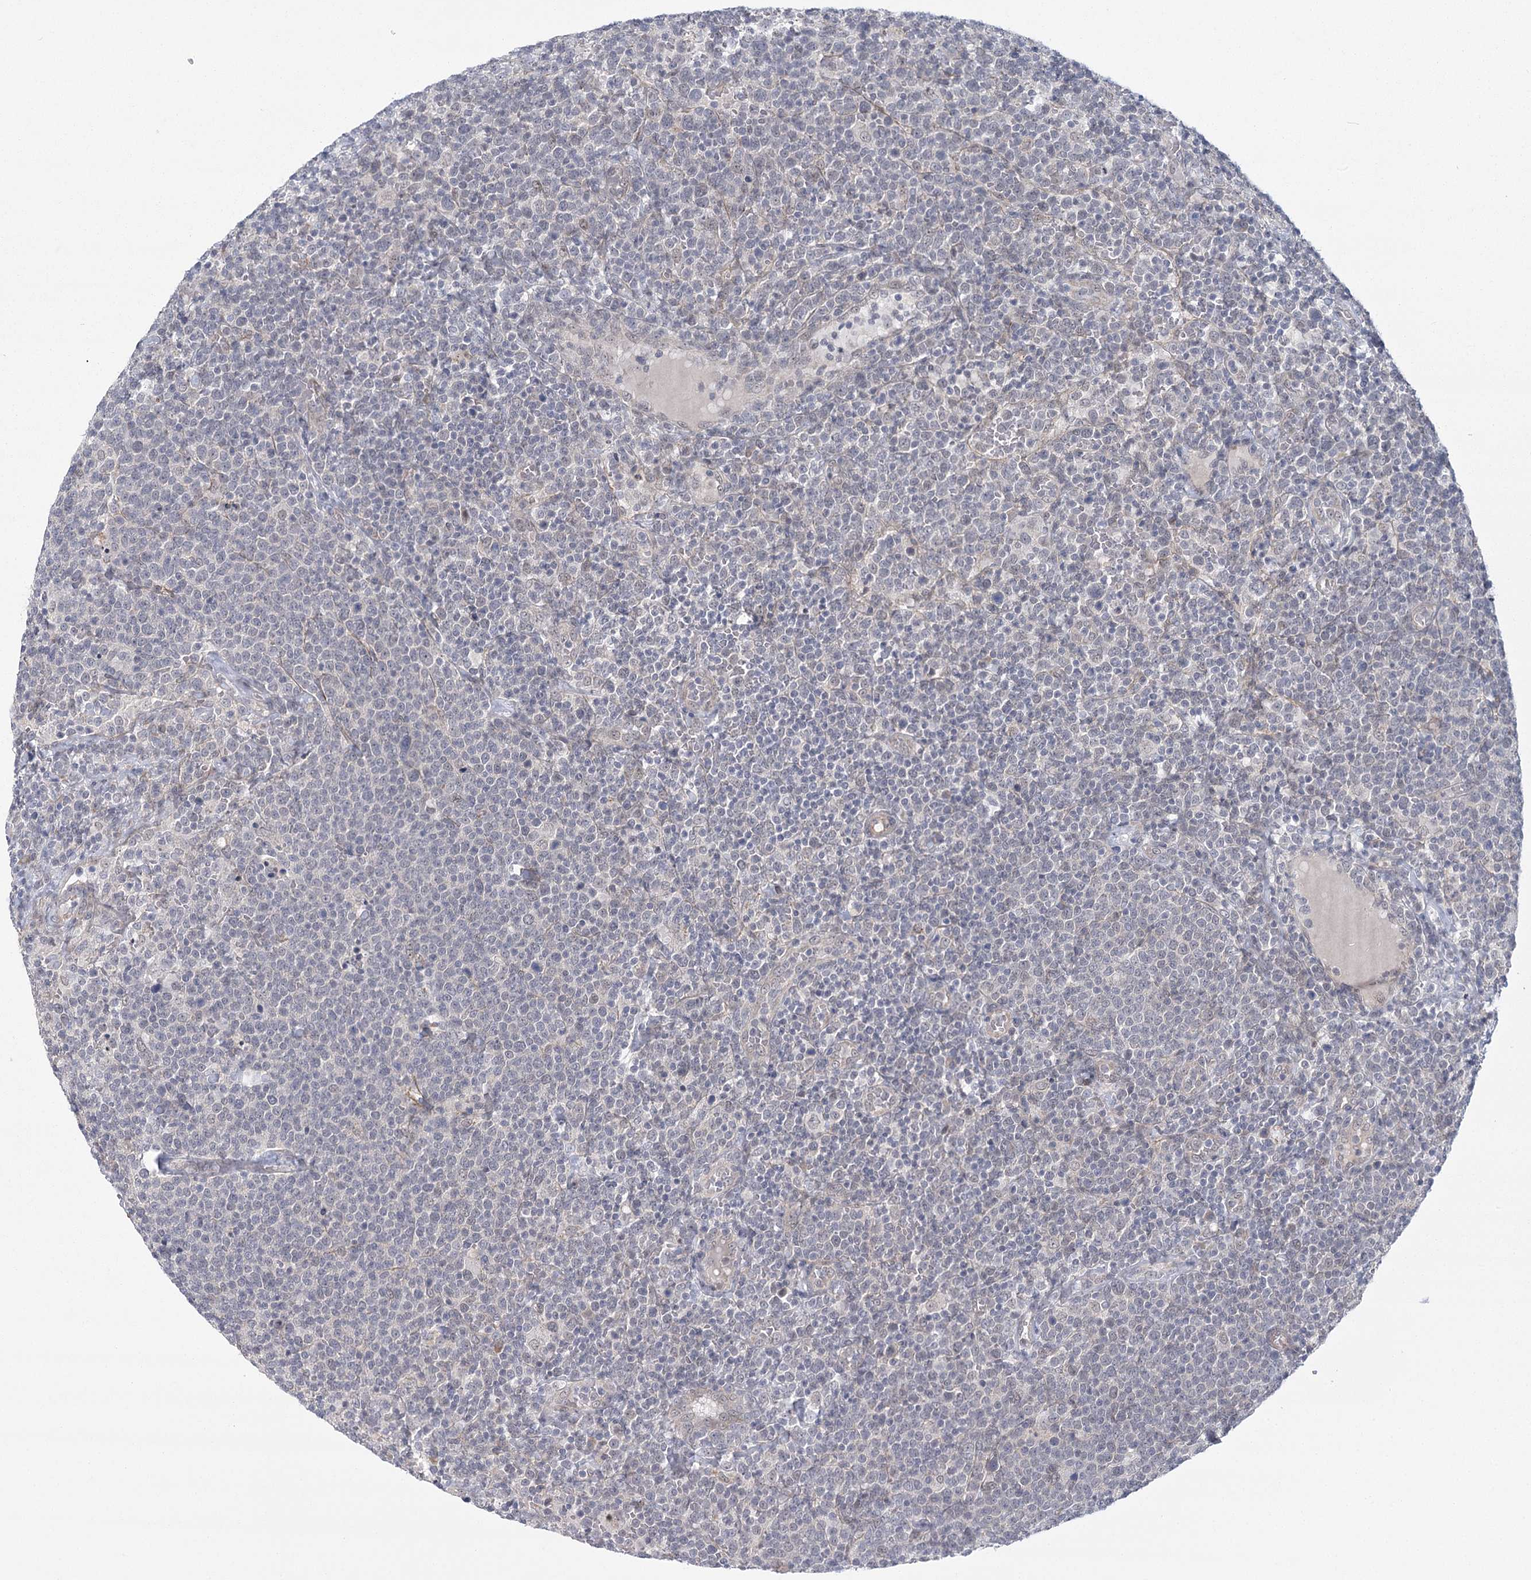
{"staining": {"intensity": "negative", "quantity": "none", "location": "none"}, "tissue": "lymphoma", "cell_type": "Tumor cells", "image_type": "cancer", "snomed": [{"axis": "morphology", "description": "Malignant lymphoma, non-Hodgkin's type, High grade"}, {"axis": "topography", "description": "Lymph node"}], "caption": "IHC histopathology image of human malignant lymphoma, non-Hodgkin's type (high-grade) stained for a protein (brown), which displays no expression in tumor cells.", "gene": "MED28", "patient": {"sex": "male", "age": 61}}